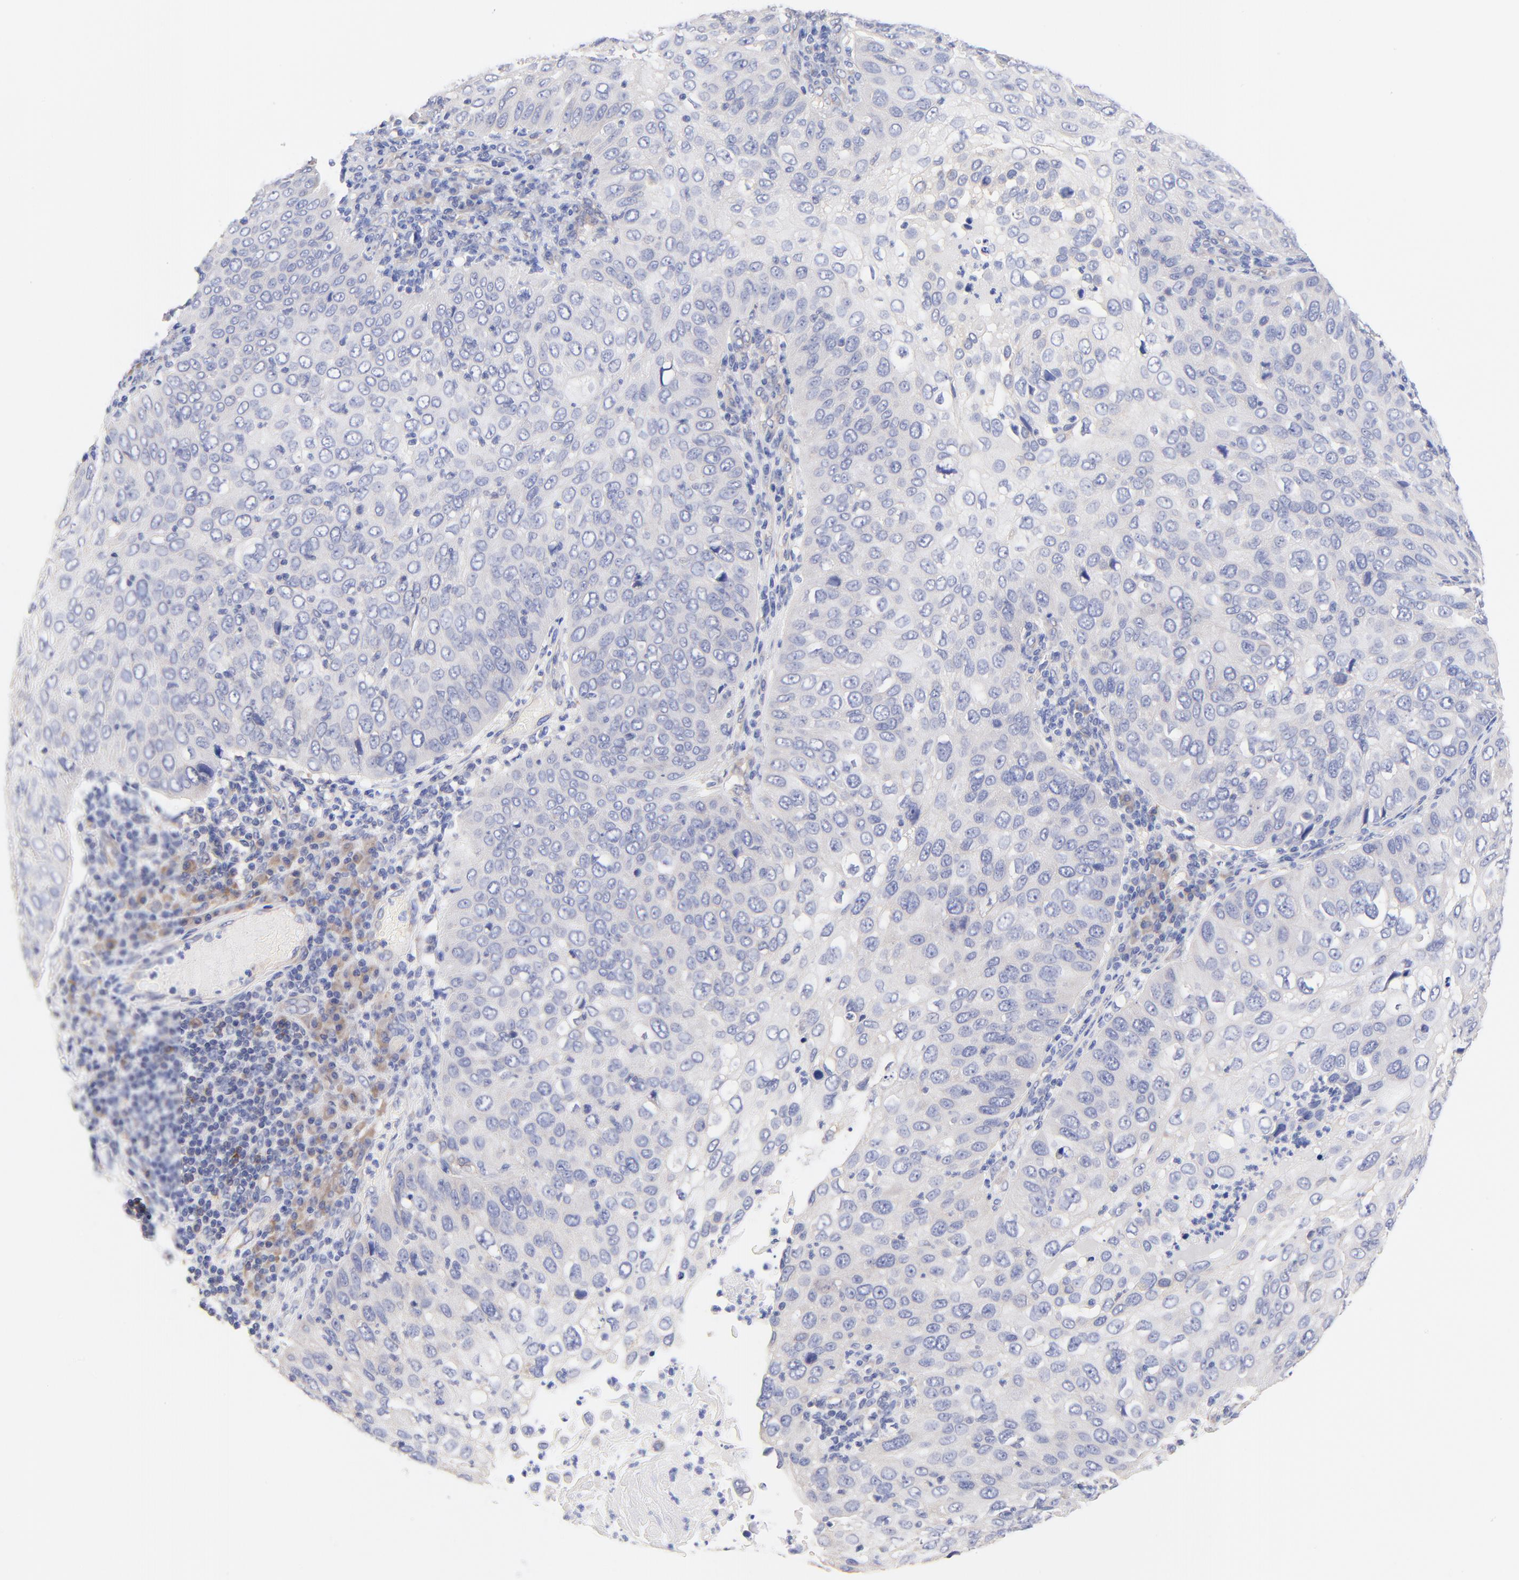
{"staining": {"intensity": "negative", "quantity": "none", "location": "none"}, "tissue": "skin cancer", "cell_type": "Tumor cells", "image_type": "cancer", "snomed": [{"axis": "morphology", "description": "Squamous cell carcinoma, NOS"}, {"axis": "topography", "description": "Skin"}], "caption": "Skin cancer (squamous cell carcinoma) was stained to show a protein in brown. There is no significant positivity in tumor cells.", "gene": "TNFRSF13C", "patient": {"sex": "male", "age": 87}}